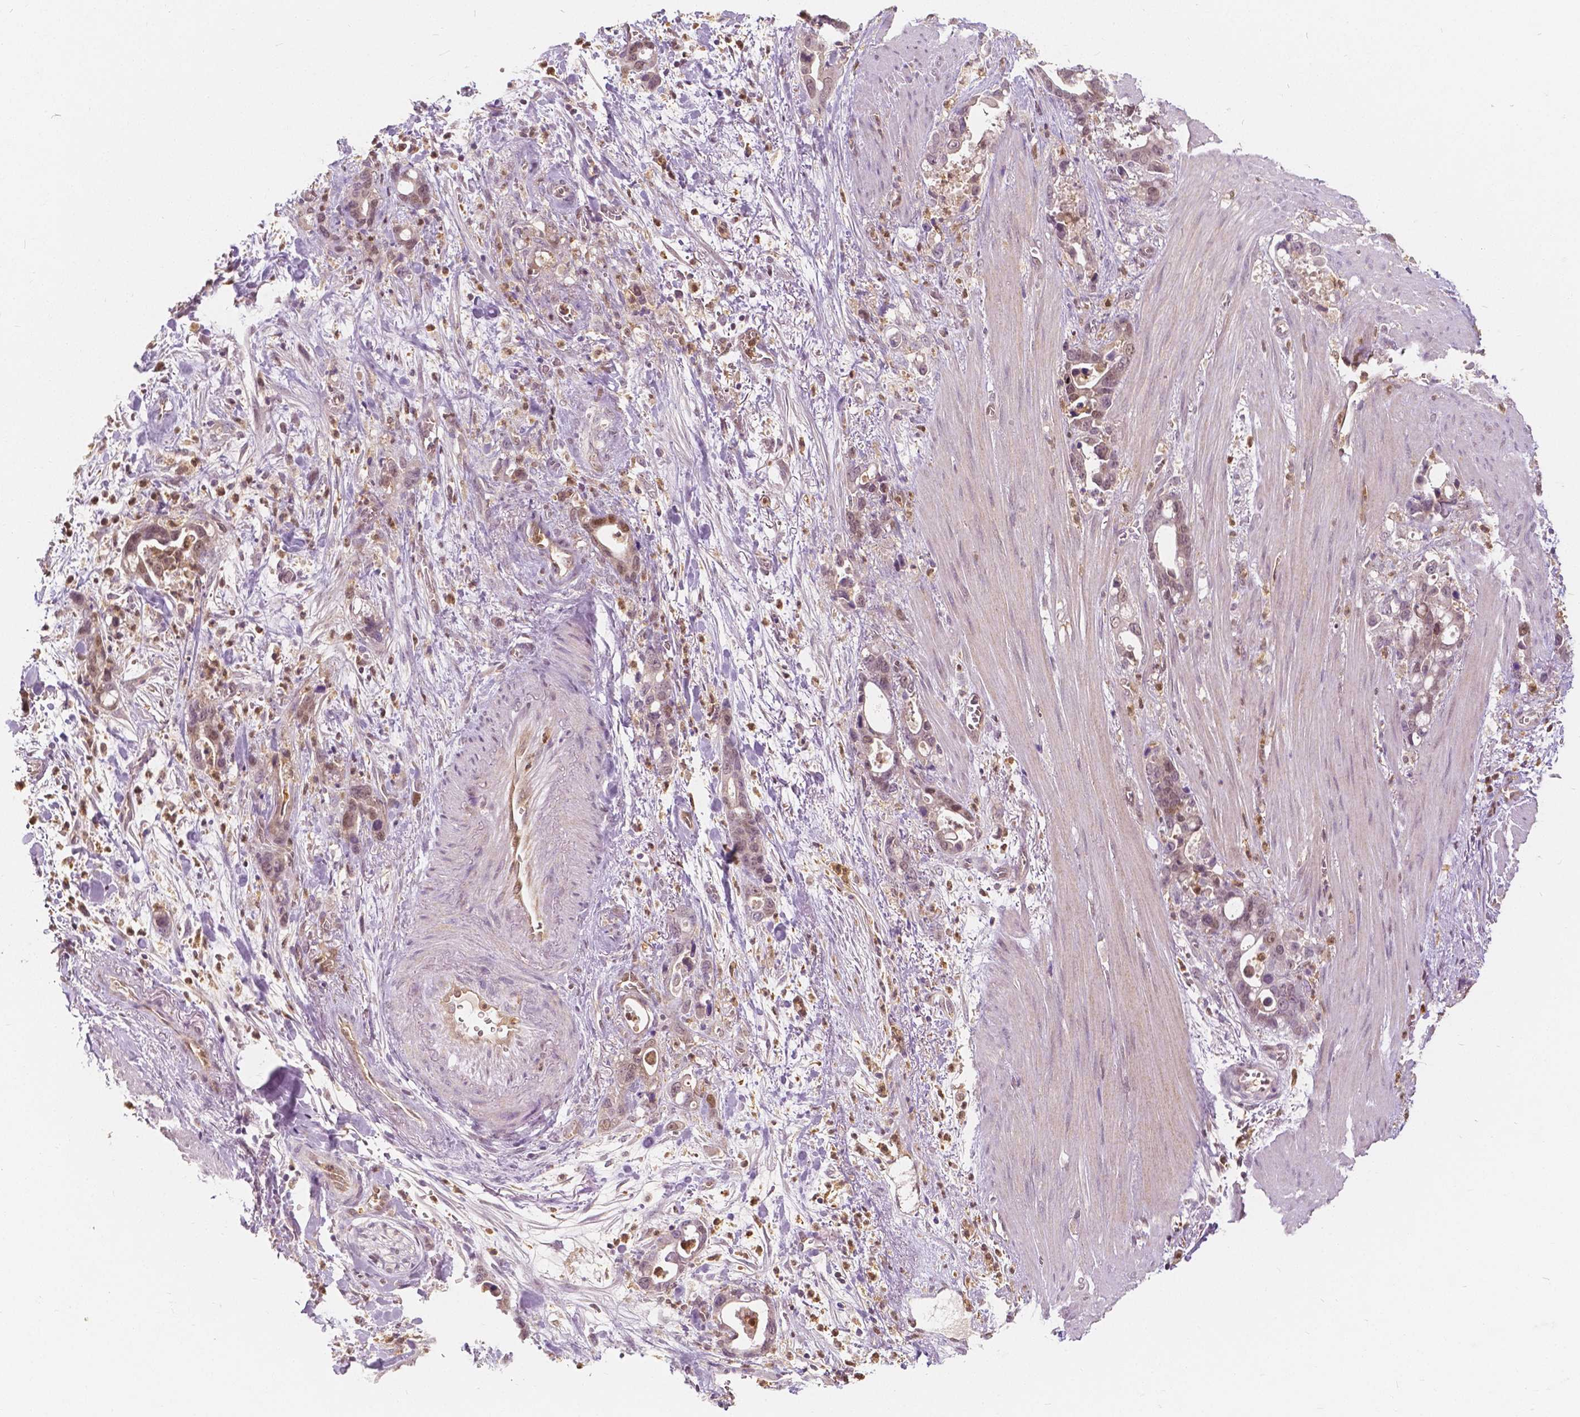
{"staining": {"intensity": "weak", "quantity": ">75%", "location": "nuclear"}, "tissue": "stomach cancer", "cell_type": "Tumor cells", "image_type": "cancer", "snomed": [{"axis": "morphology", "description": "Normal tissue, NOS"}, {"axis": "morphology", "description": "Adenocarcinoma, NOS"}, {"axis": "topography", "description": "Esophagus"}, {"axis": "topography", "description": "Stomach, upper"}], "caption": "A micrograph showing weak nuclear expression in approximately >75% of tumor cells in stomach cancer (adenocarcinoma), as visualized by brown immunohistochemical staining.", "gene": "NAPRT", "patient": {"sex": "male", "age": 74}}